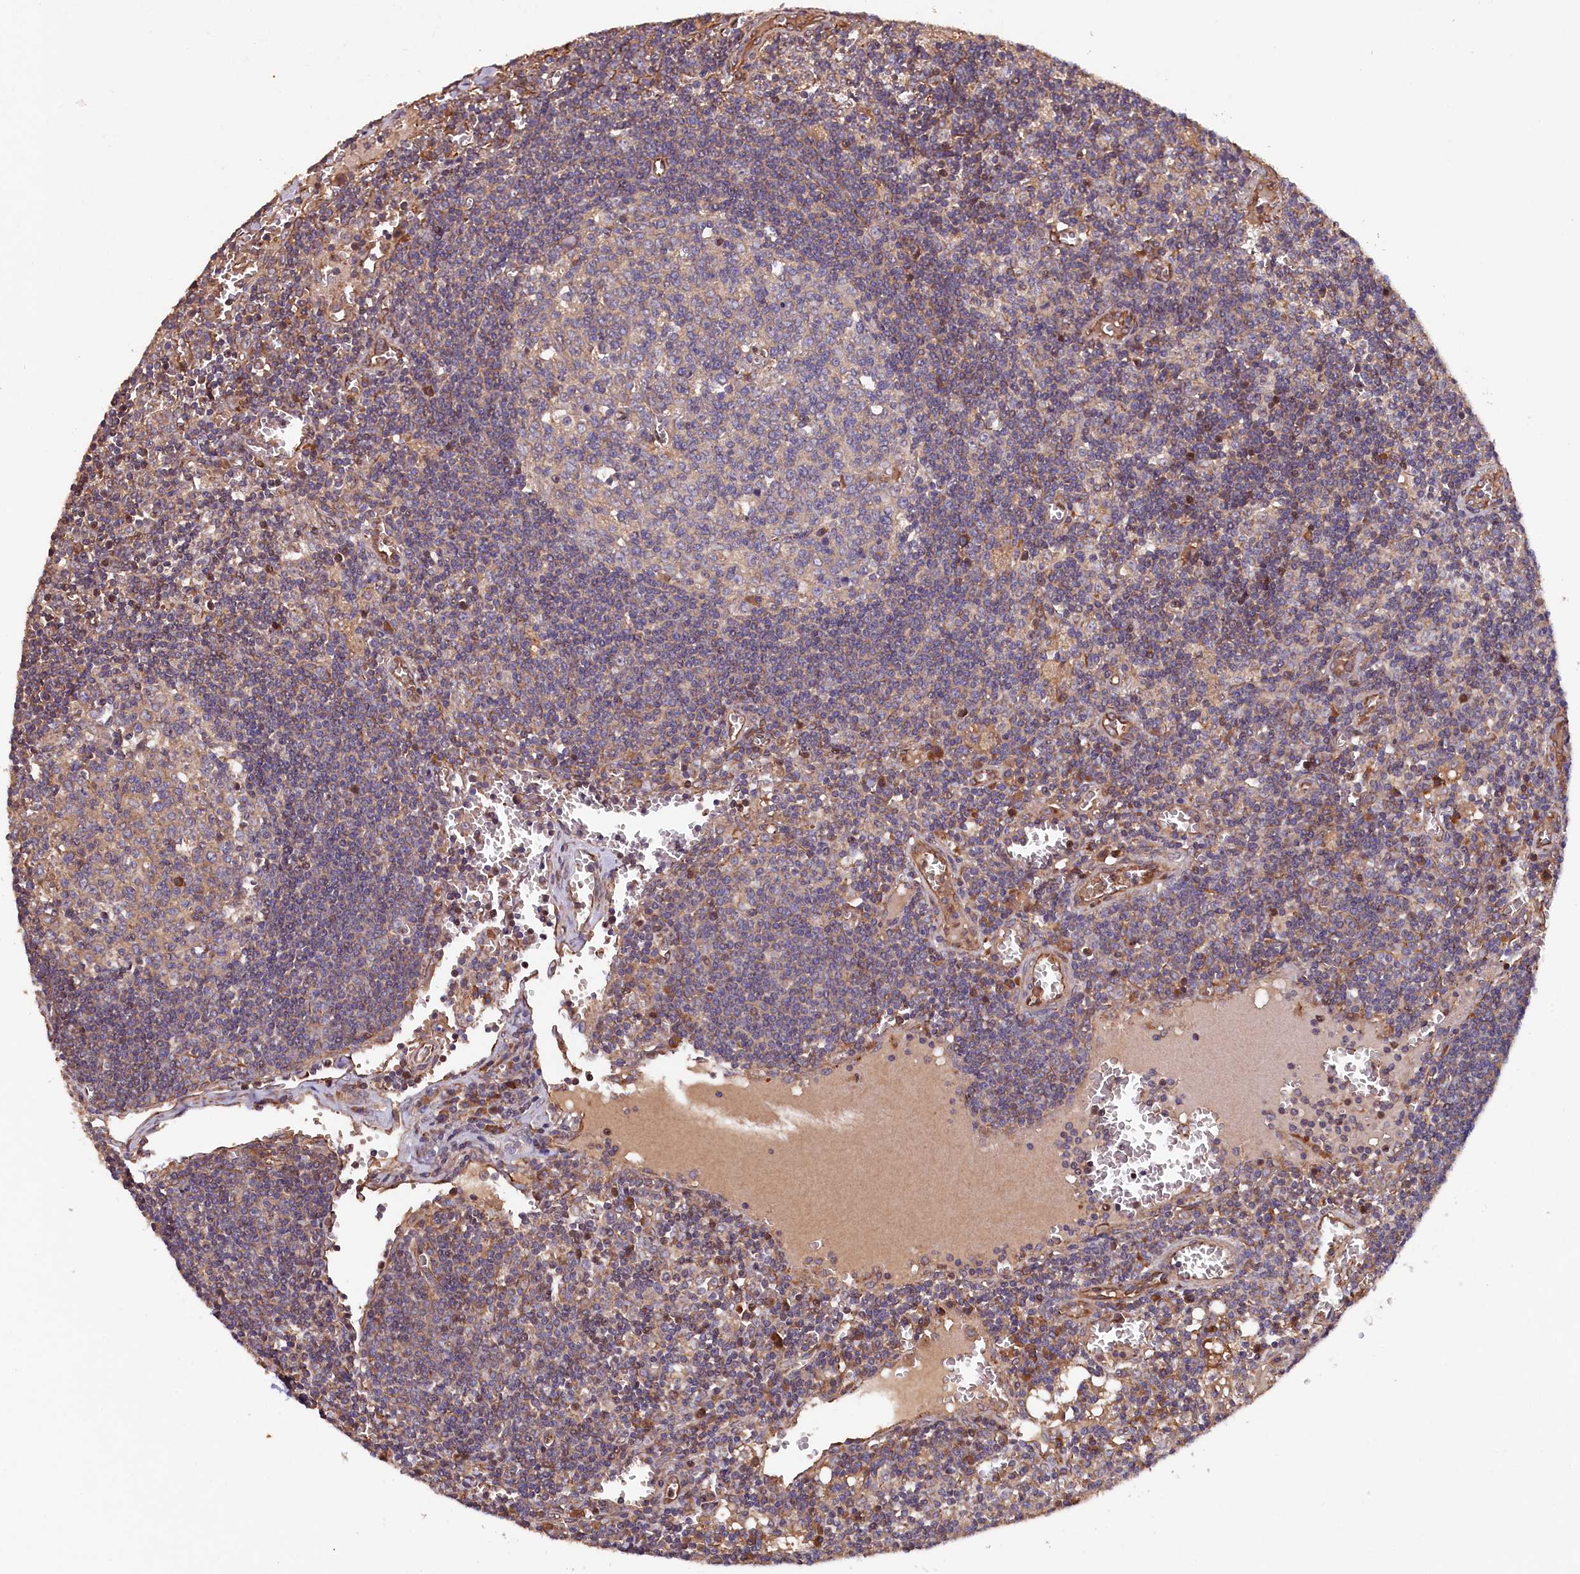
{"staining": {"intensity": "negative", "quantity": "none", "location": "none"}, "tissue": "lymph node", "cell_type": "Germinal center cells", "image_type": "normal", "snomed": [{"axis": "morphology", "description": "Normal tissue, NOS"}, {"axis": "topography", "description": "Lymph node"}], "caption": "Lymph node stained for a protein using IHC displays no expression germinal center cells.", "gene": "GREB1L", "patient": {"sex": "female", "age": 73}}